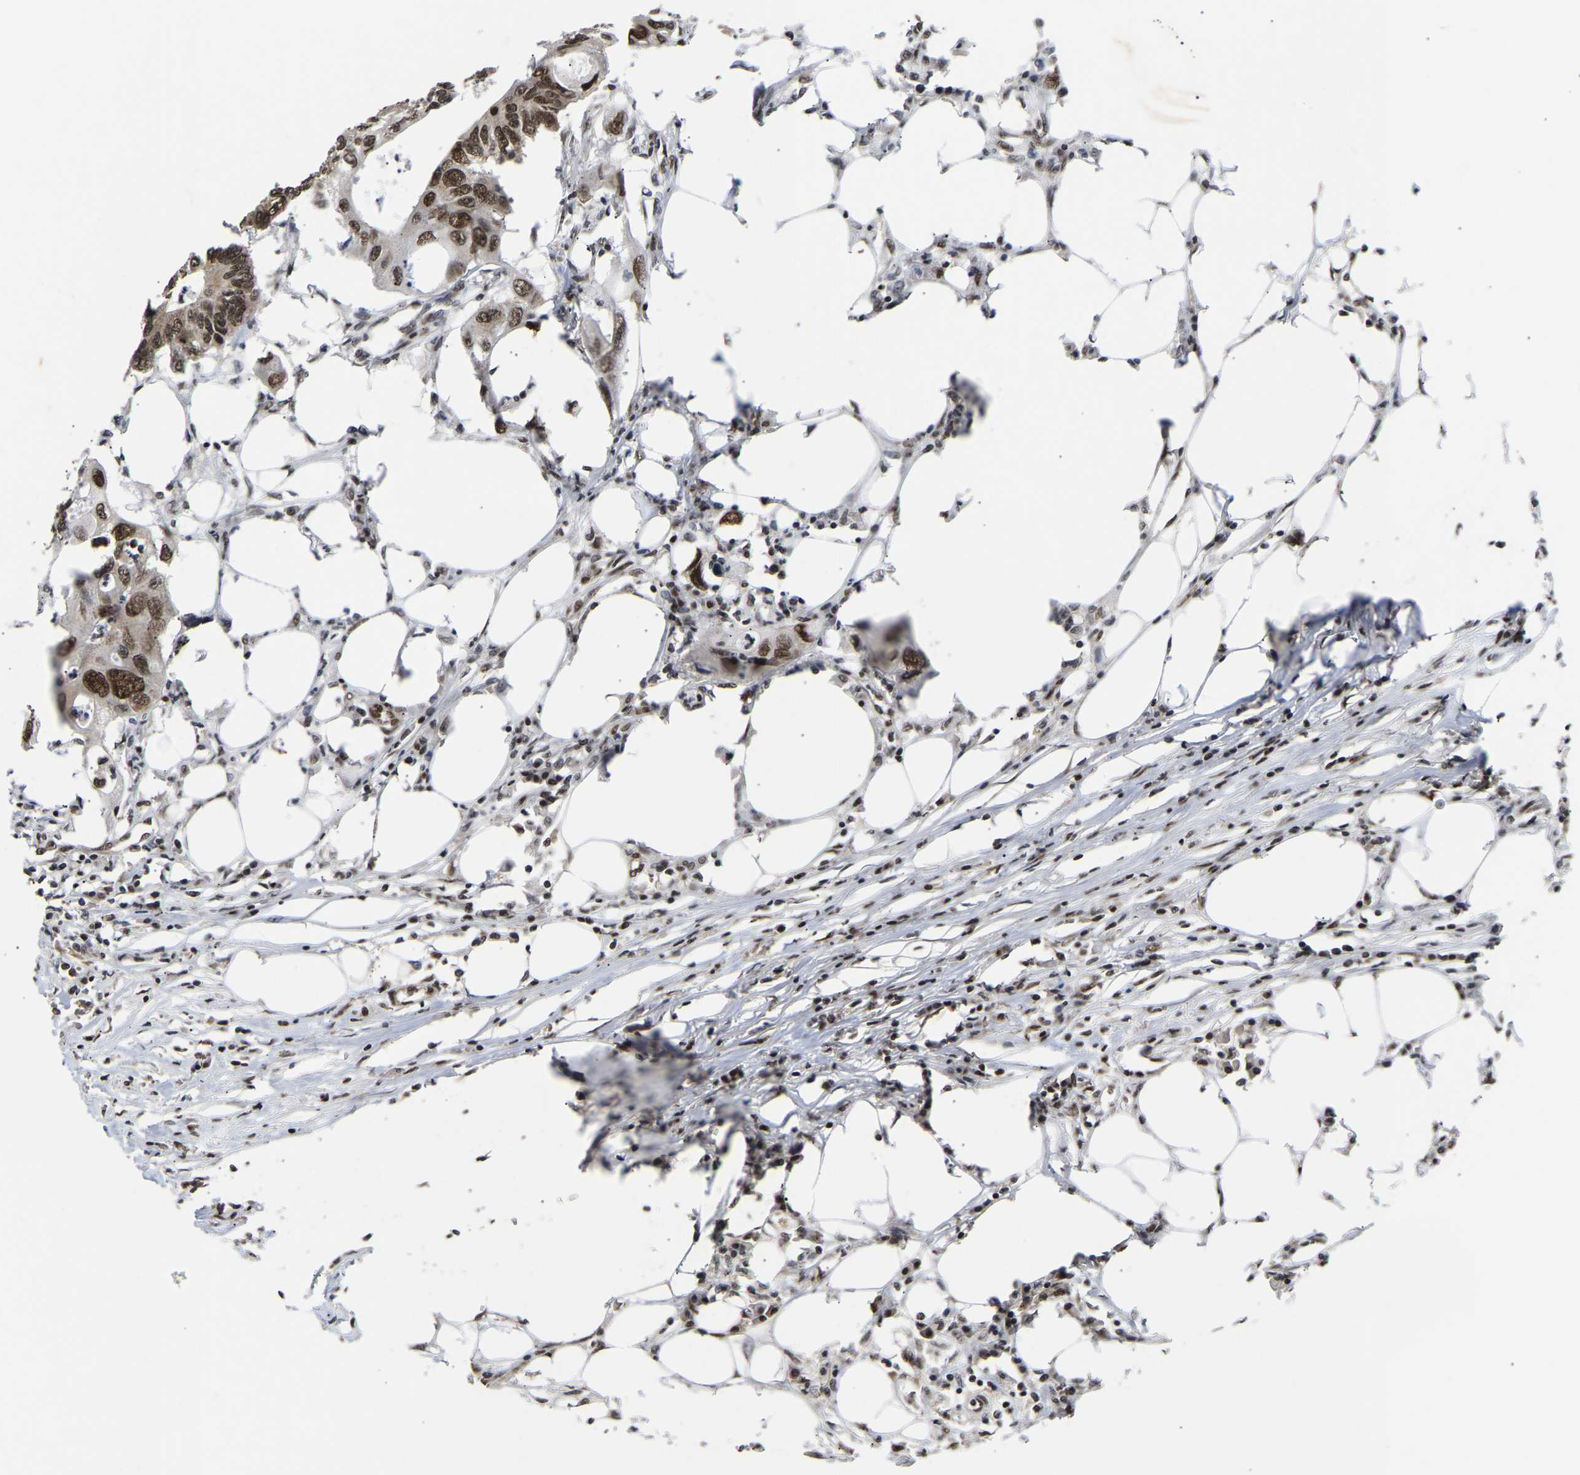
{"staining": {"intensity": "strong", "quantity": ">75%", "location": "cytoplasmic/membranous,nuclear"}, "tissue": "colorectal cancer", "cell_type": "Tumor cells", "image_type": "cancer", "snomed": [{"axis": "morphology", "description": "Adenocarcinoma, NOS"}, {"axis": "topography", "description": "Colon"}], "caption": "High-power microscopy captured an immunohistochemistry image of colorectal adenocarcinoma, revealing strong cytoplasmic/membranous and nuclear staining in about >75% of tumor cells.", "gene": "PSIP1", "patient": {"sex": "male", "age": 71}}